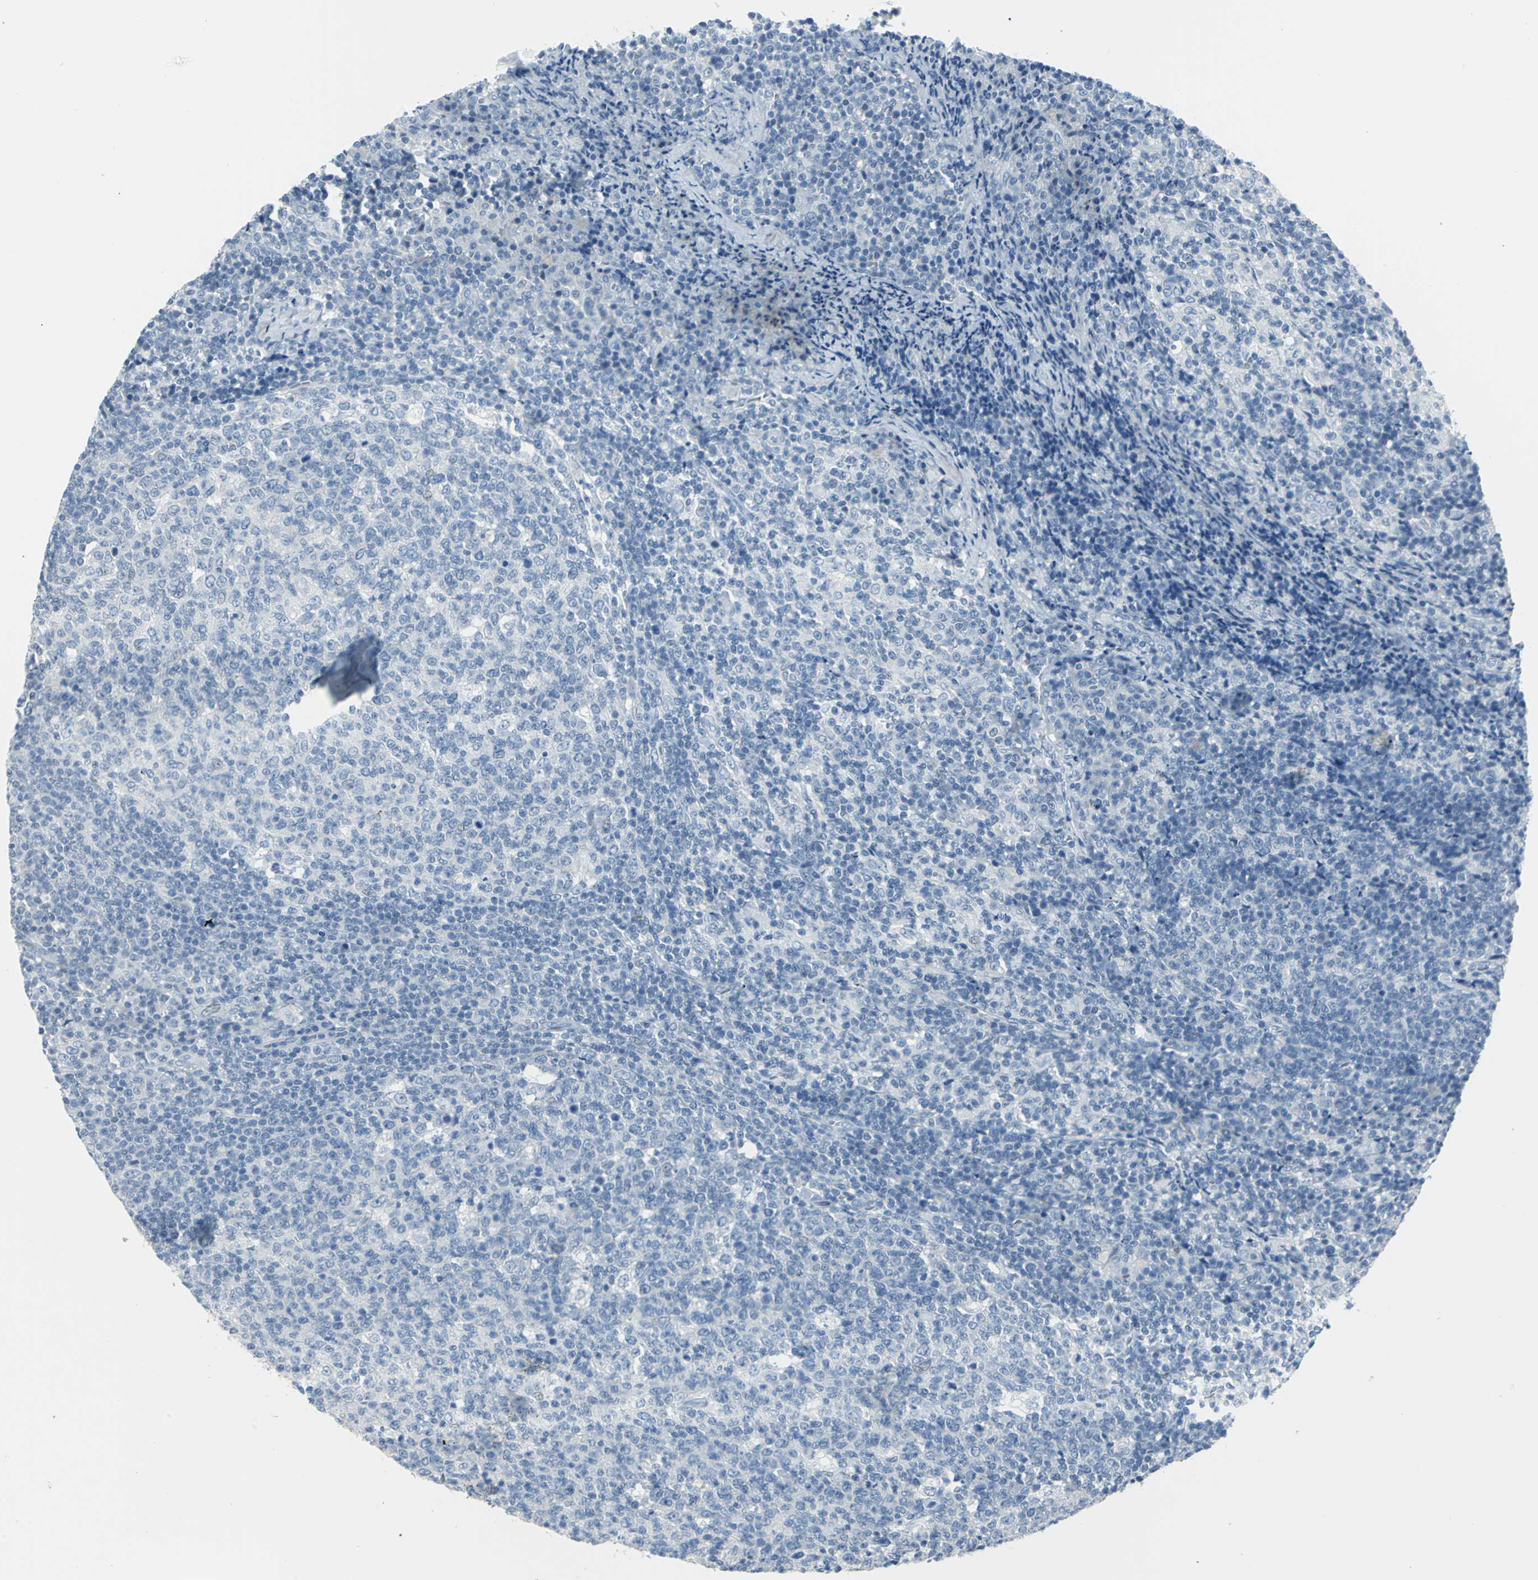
{"staining": {"intensity": "negative", "quantity": "none", "location": "none"}, "tissue": "lymph node", "cell_type": "Germinal center cells", "image_type": "normal", "snomed": [{"axis": "morphology", "description": "Normal tissue, NOS"}, {"axis": "morphology", "description": "Inflammation, NOS"}, {"axis": "topography", "description": "Lymph node"}], "caption": "Immunohistochemistry image of unremarkable human lymph node stained for a protein (brown), which shows no staining in germinal center cells. The staining is performed using DAB brown chromogen with nuclei counter-stained in using hematoxylin.", "gene": "DNAI2", "patient": {"sex": "male", "age": 55}}